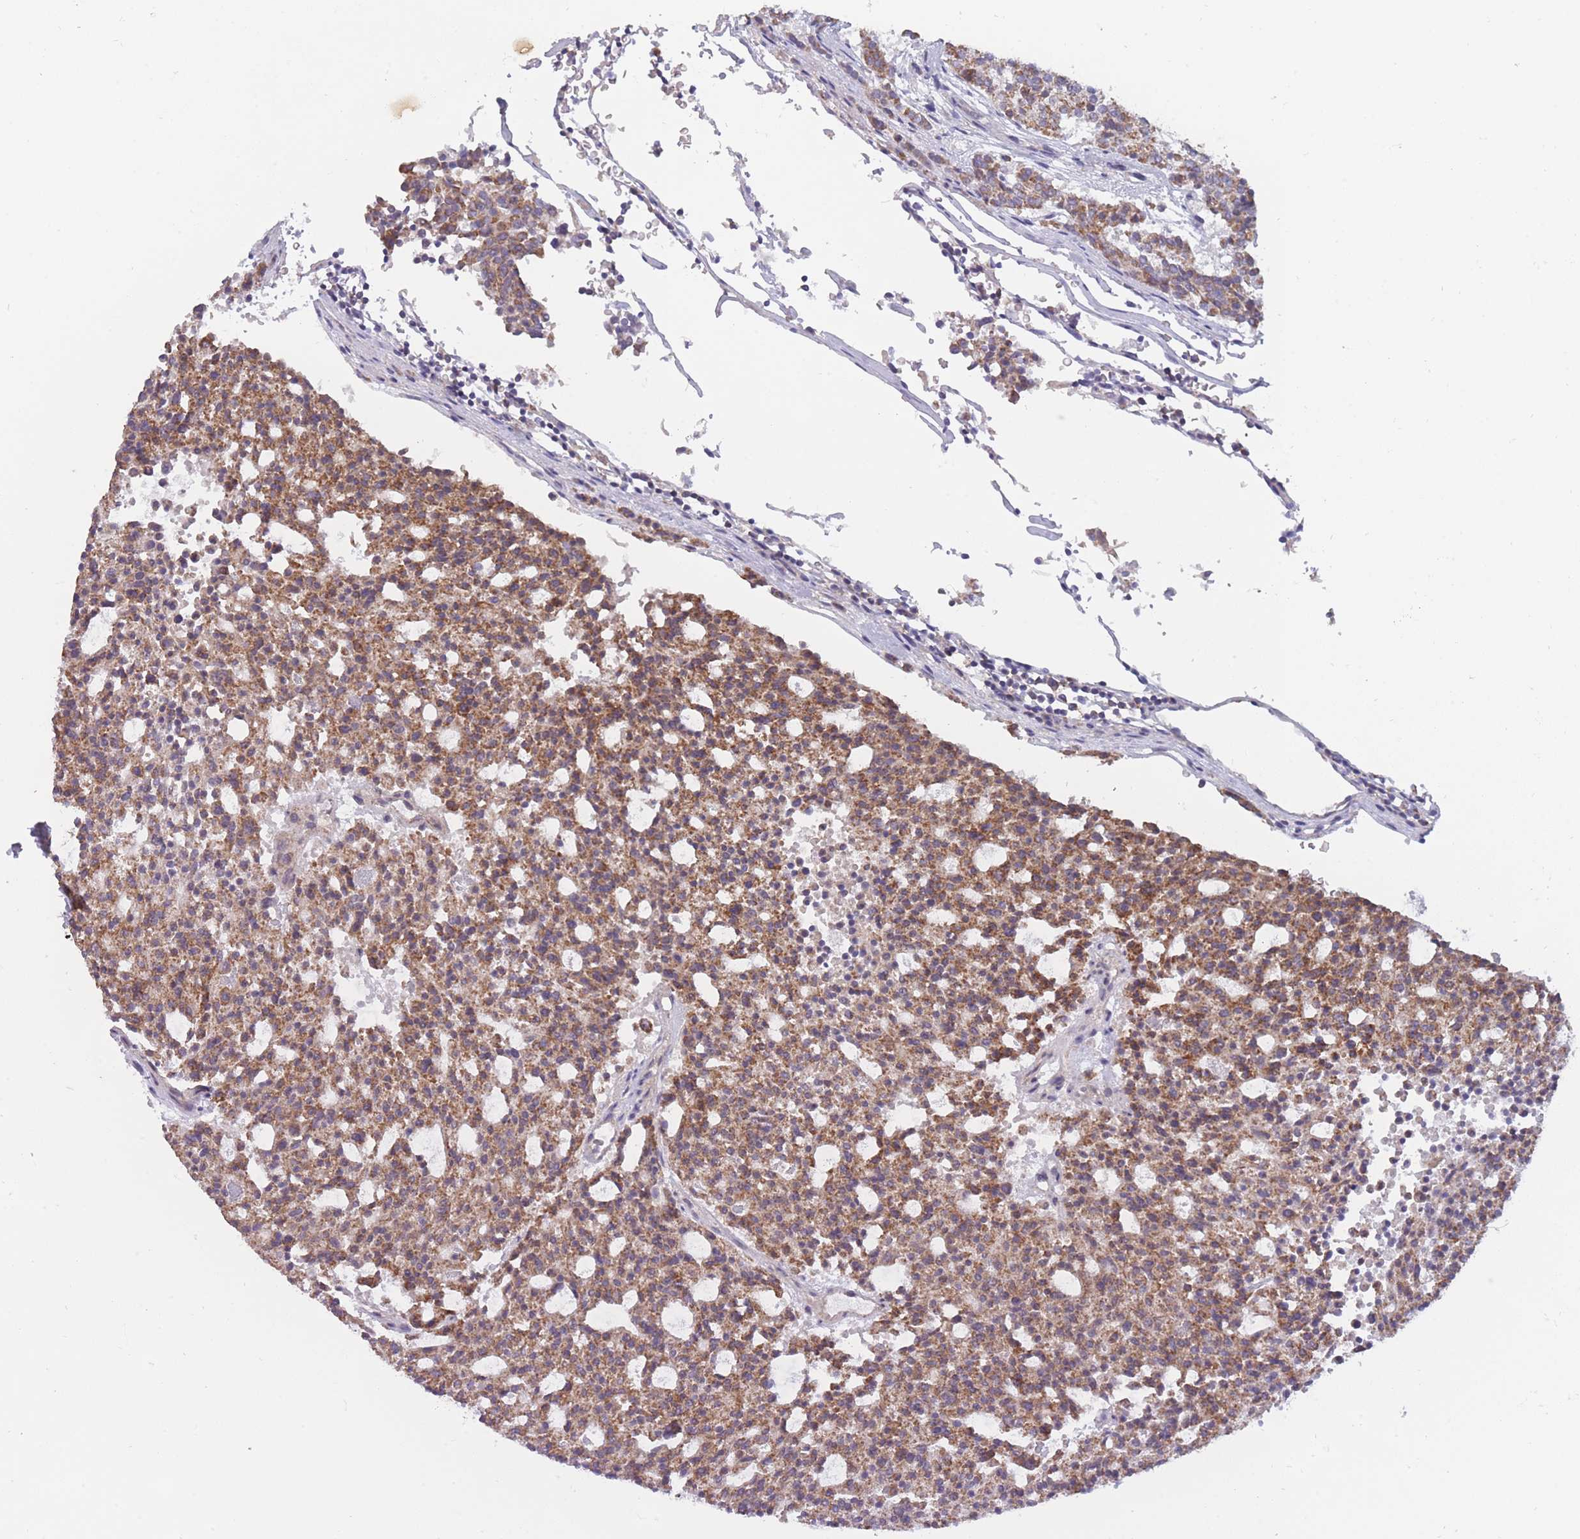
{"staining": {"intensity": "moderate", "quantity": ">75%", "location": "cytoplasmic/membranous"}, "tissue": "carcinoid", "cell_type": "Tumor cells", "image_type": "cancer", "snomed": [{"axis": "morphology", "description": "Carcinoid, malignant, NOS"}, {"axis": "topography", "description": "Pancreas"}], "caption": "Immunohistochemical staining of carcinoid exhibits medium levels of moderate cytoplasmic/membranous protein positivity in about >75% of tumor cells.", "gene": "MRPS18C", "patient": {"sex": "female", "age": 54}}